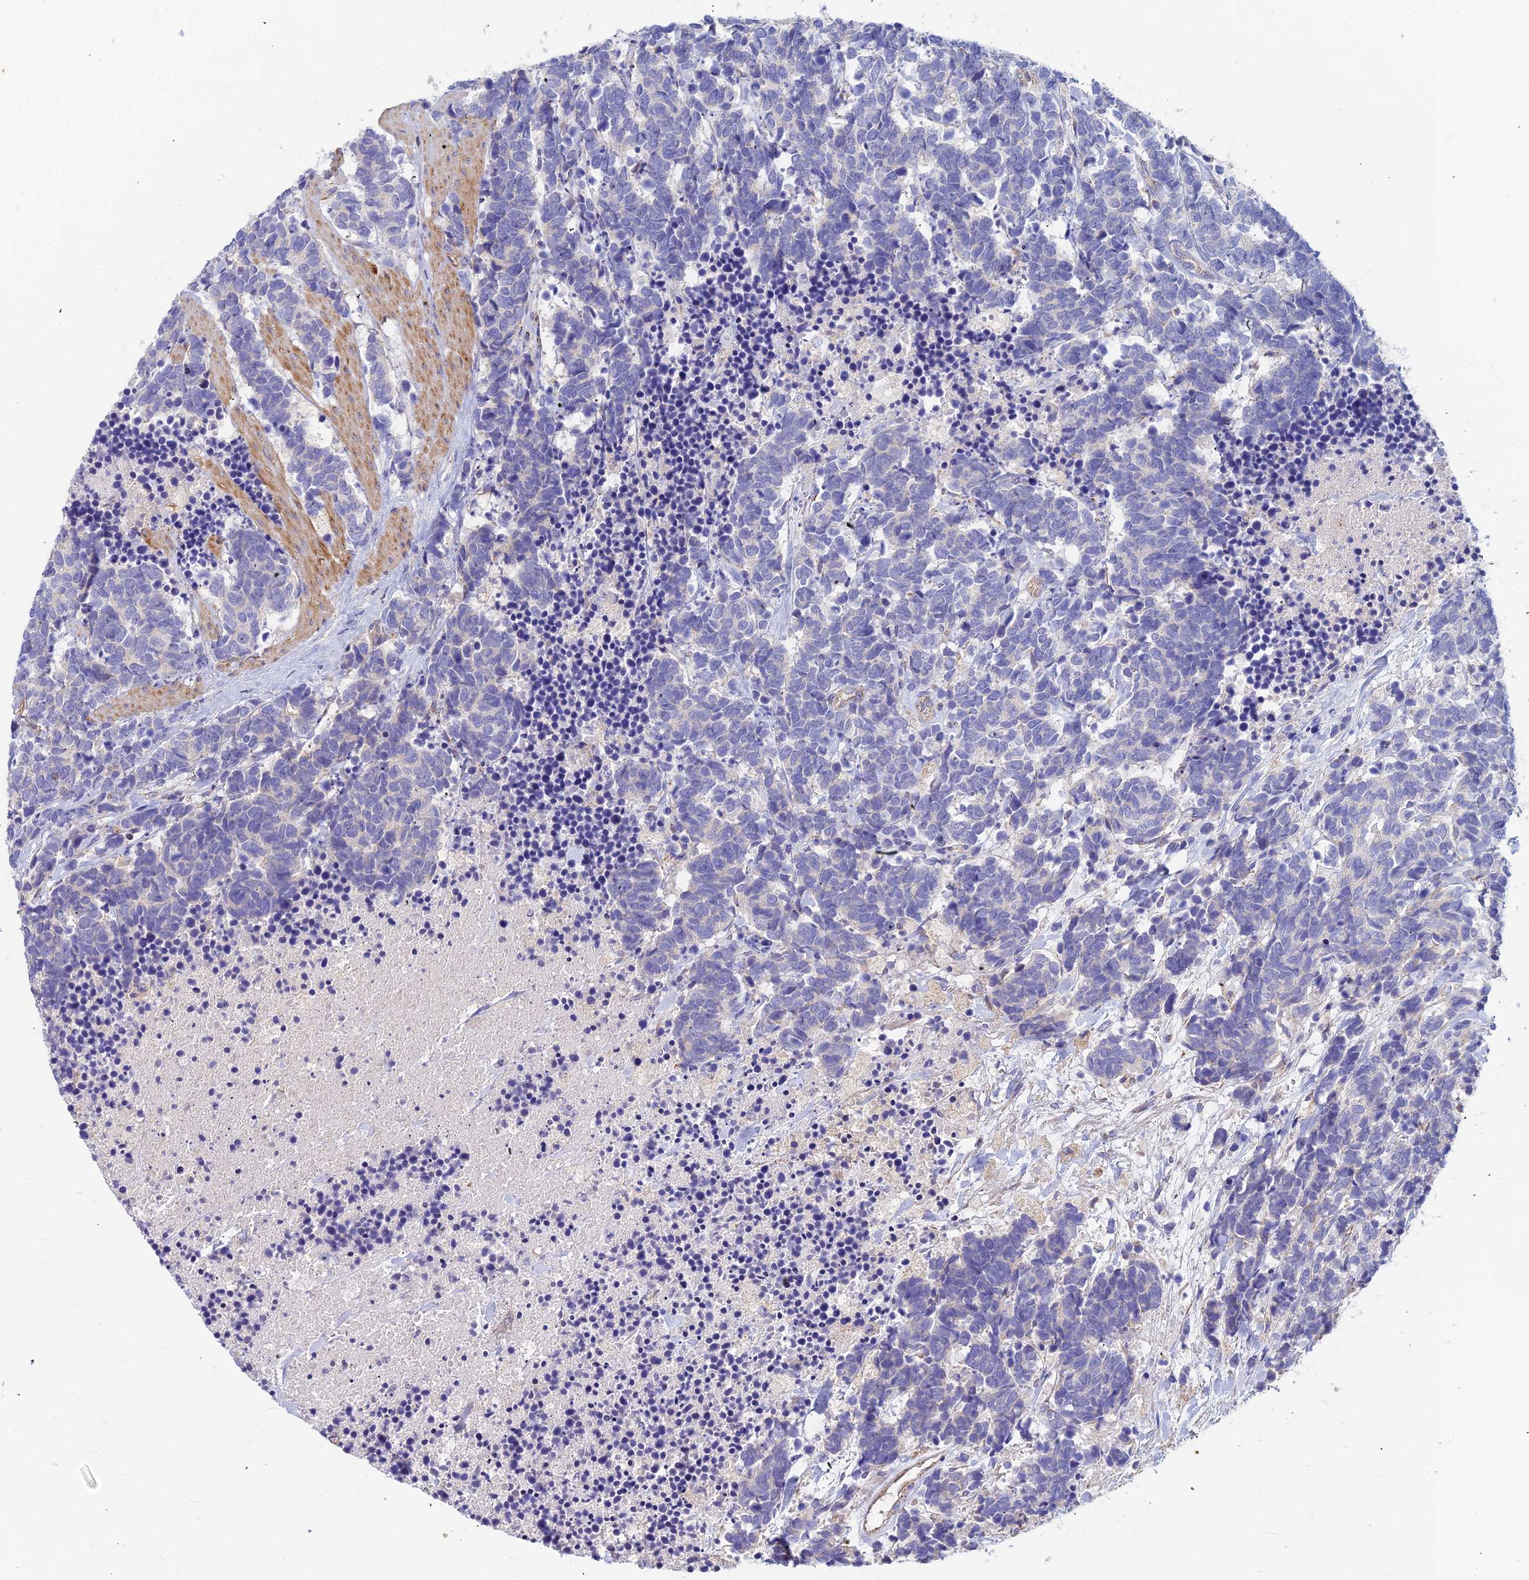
{"staining": {"intensity": "negative", "quantity": "none", "location": "none"}, "tissue": "carcinoid", "cell_type": "Tumor cells", "image_type": "cancer", "snomed": [{"axis": "morphology", "description": "Carcinoma, NOS"}, {"axis": "morphology", "description": "Carcinoid, malignant, NOS"}, {"axis": "topography", "description": "Prostate"}], "caption": "IHC micrograph of neoplastic tissue: carcinoid stained with DAB (3,3'-diaminobenzidine) demonstrates no significant protein staining in tumor cells.", "gene": "ASPHD1", "patient": {"sex": "male", "age": 57}}